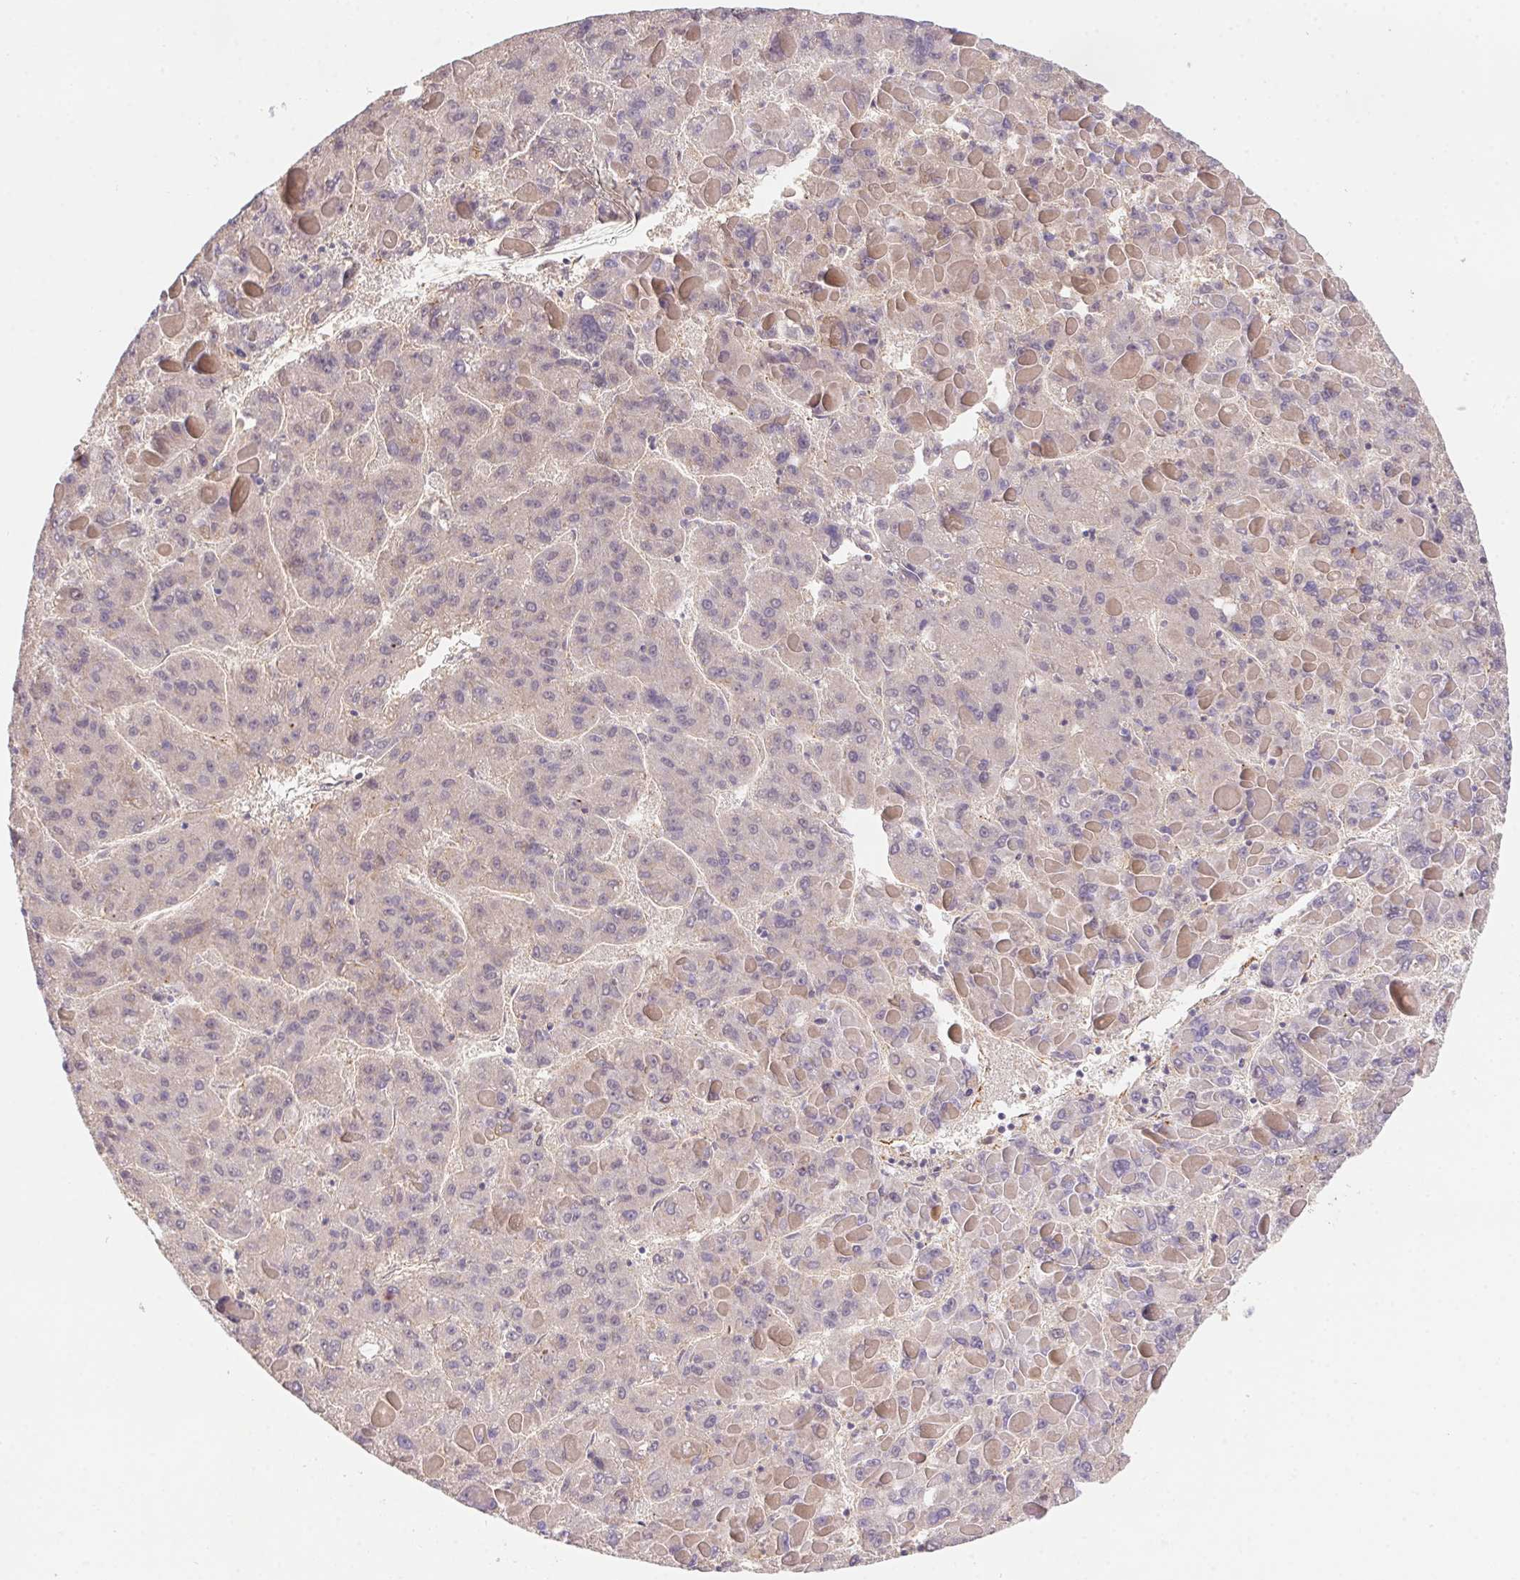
{"staining": {"intensity": "negative", "quantity": "none", "location": "none"}, "tissue": "liver cancer", "cell_type": "Tumor cells", "image_type": "cancer", "snomed": [{"axis": "morphology", "description": "Carcinoma, Hepatocellular, NOS"}, {"axis": "topography", "description": "Liver"}], "caption": "Immunohistochemistry (IHC) of liver cancer (hepatocellular carcinoma) shows no expression in tumor cells.", "gene": "SLC52A2", "patient": {"sex": "female", "age": 82}}